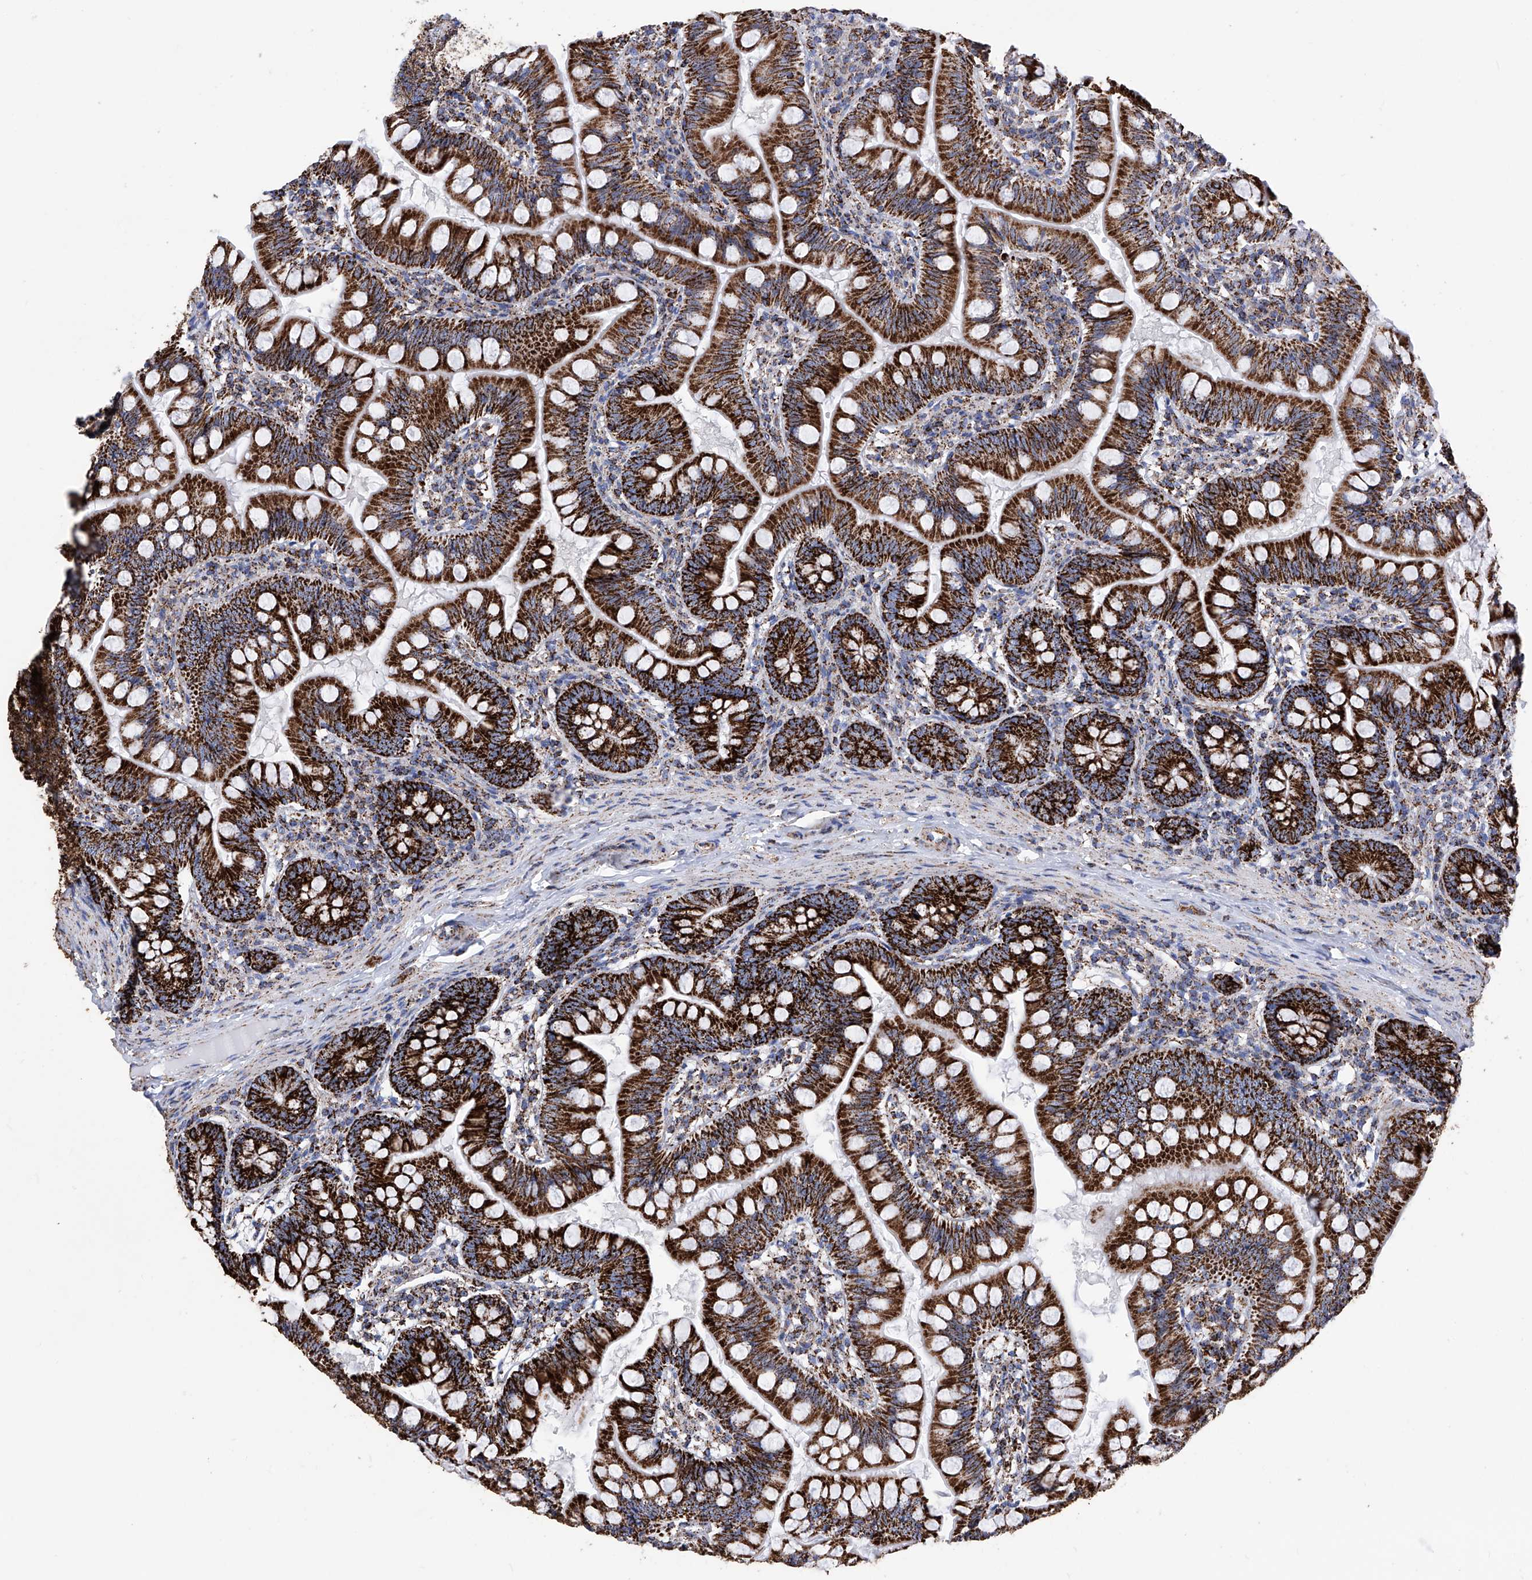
{"staining": {"intensity": "strong", "quantity": ">75%", "location": "cytoplasmic/membranous"}, "tissue": "small intestine", "cell_type": "Glandular cells", "image_type": "normal", "snomed": [{"axis": "morphology", "description": "Normal tissue, NOS"}, {"axis": "topography", "description": "Small intestine"}], "caption": "An immunohistochemistry photomicrograph of unremarkable tissue is shown. Protein staining in brown highlights strong cytoplasmic/membranous positivity in small intestine within glandular cells. (Brightfield microscopy of DAB IHC at high magnification).", "gene": "ATP5PF", "patient": {"sex": "male", "age": 7}}